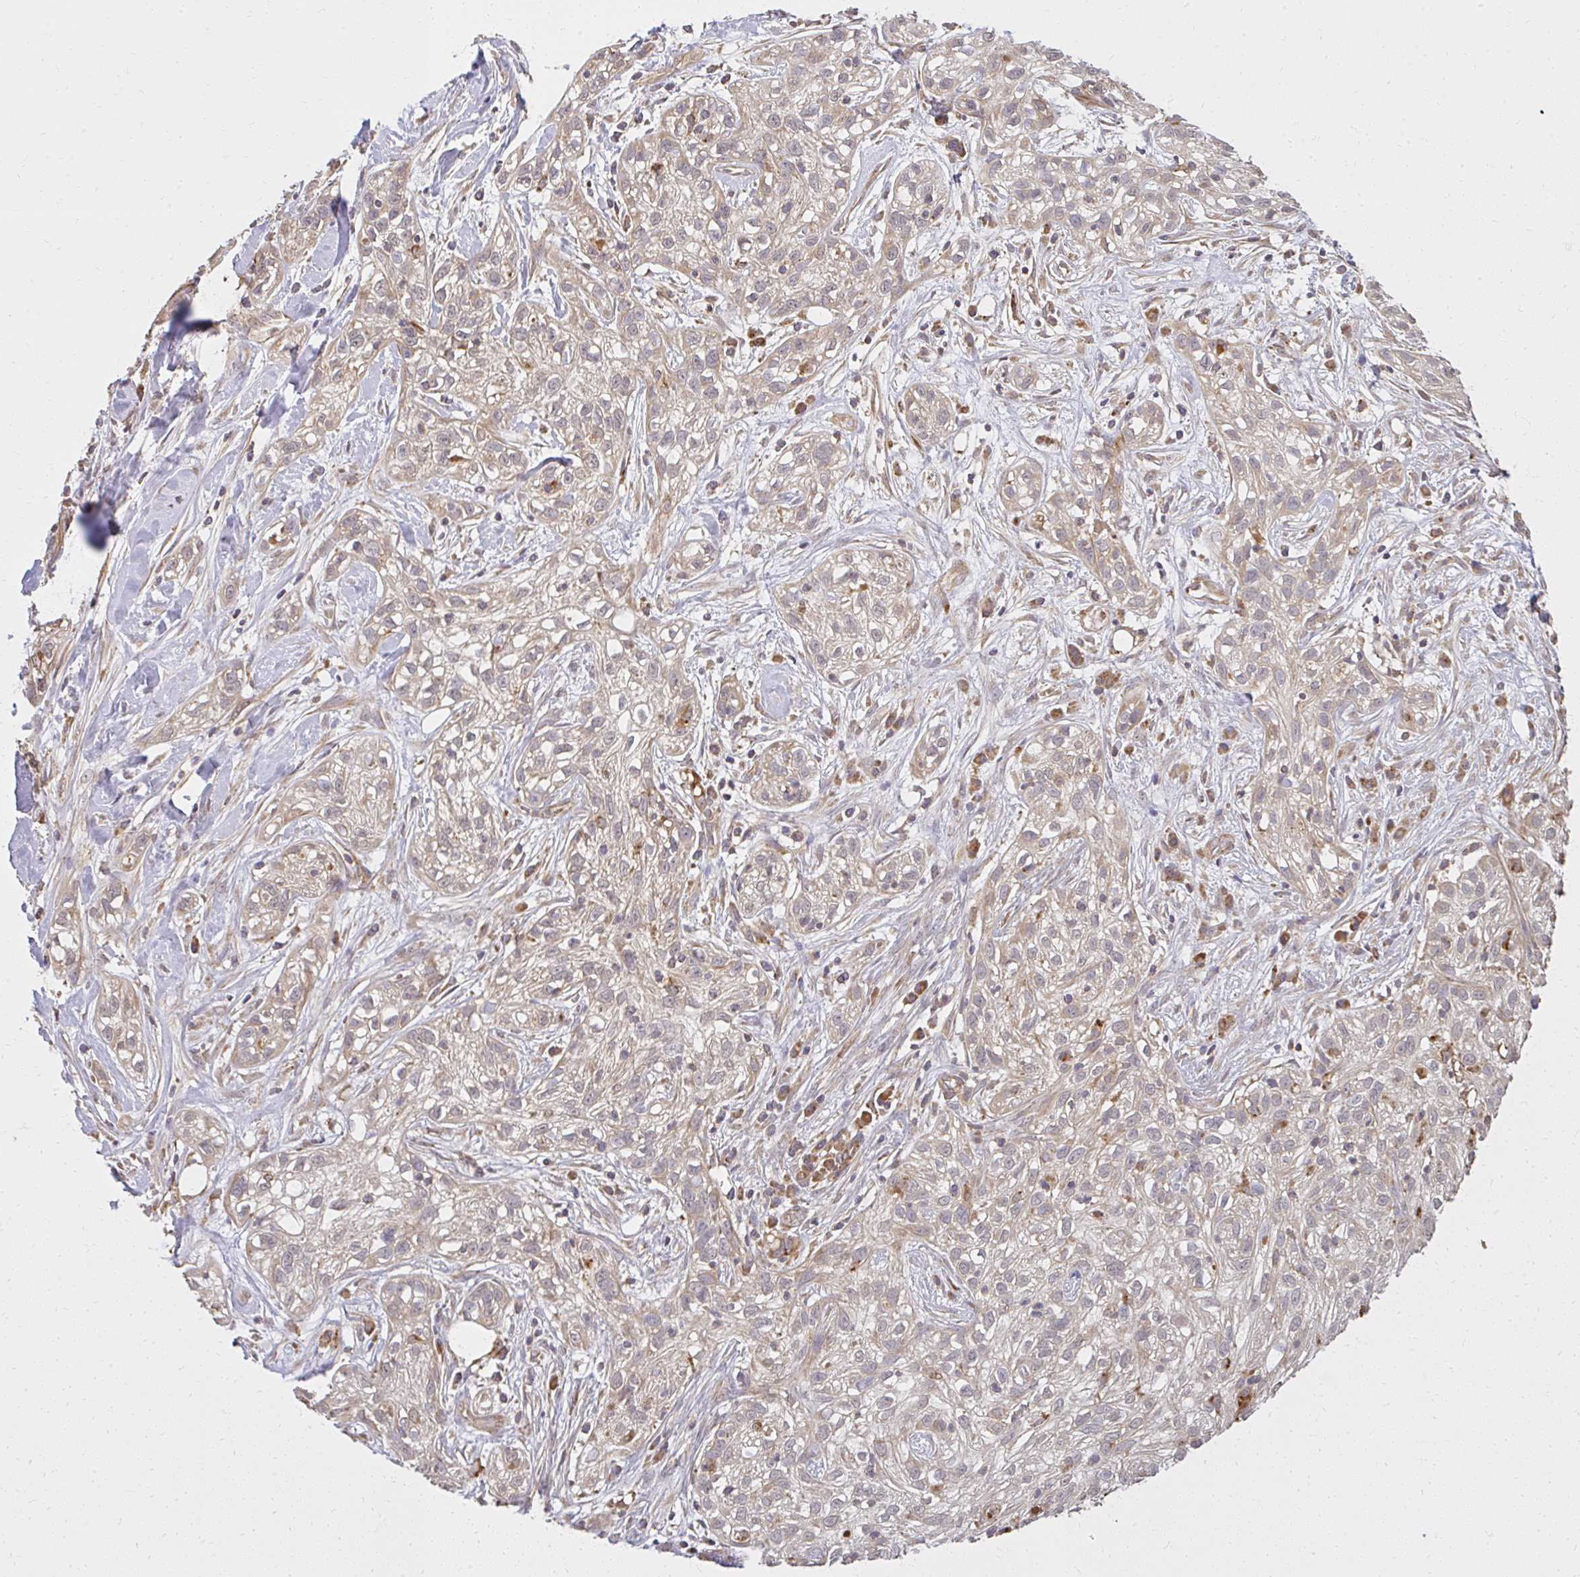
{"staining": {"intensity": "weak", "quantity": "<25%", "location": "cytoplasmic/membranous"}, "tissue": "skin cancer", "cell_type": "Tumor cells", "image_type": "cancer", "snomed": [{"axis": "morphology", "description": "Squamous cell carcinoma, NOS"}, {"axis": "topography", "description": "Skin"}], "caption": "The micrograph demonstrates no significant expression in tumor cells of skin squamous cell carcinoma.", "gene": "GNS", "patient": {"sex": "male", "age": 82}}